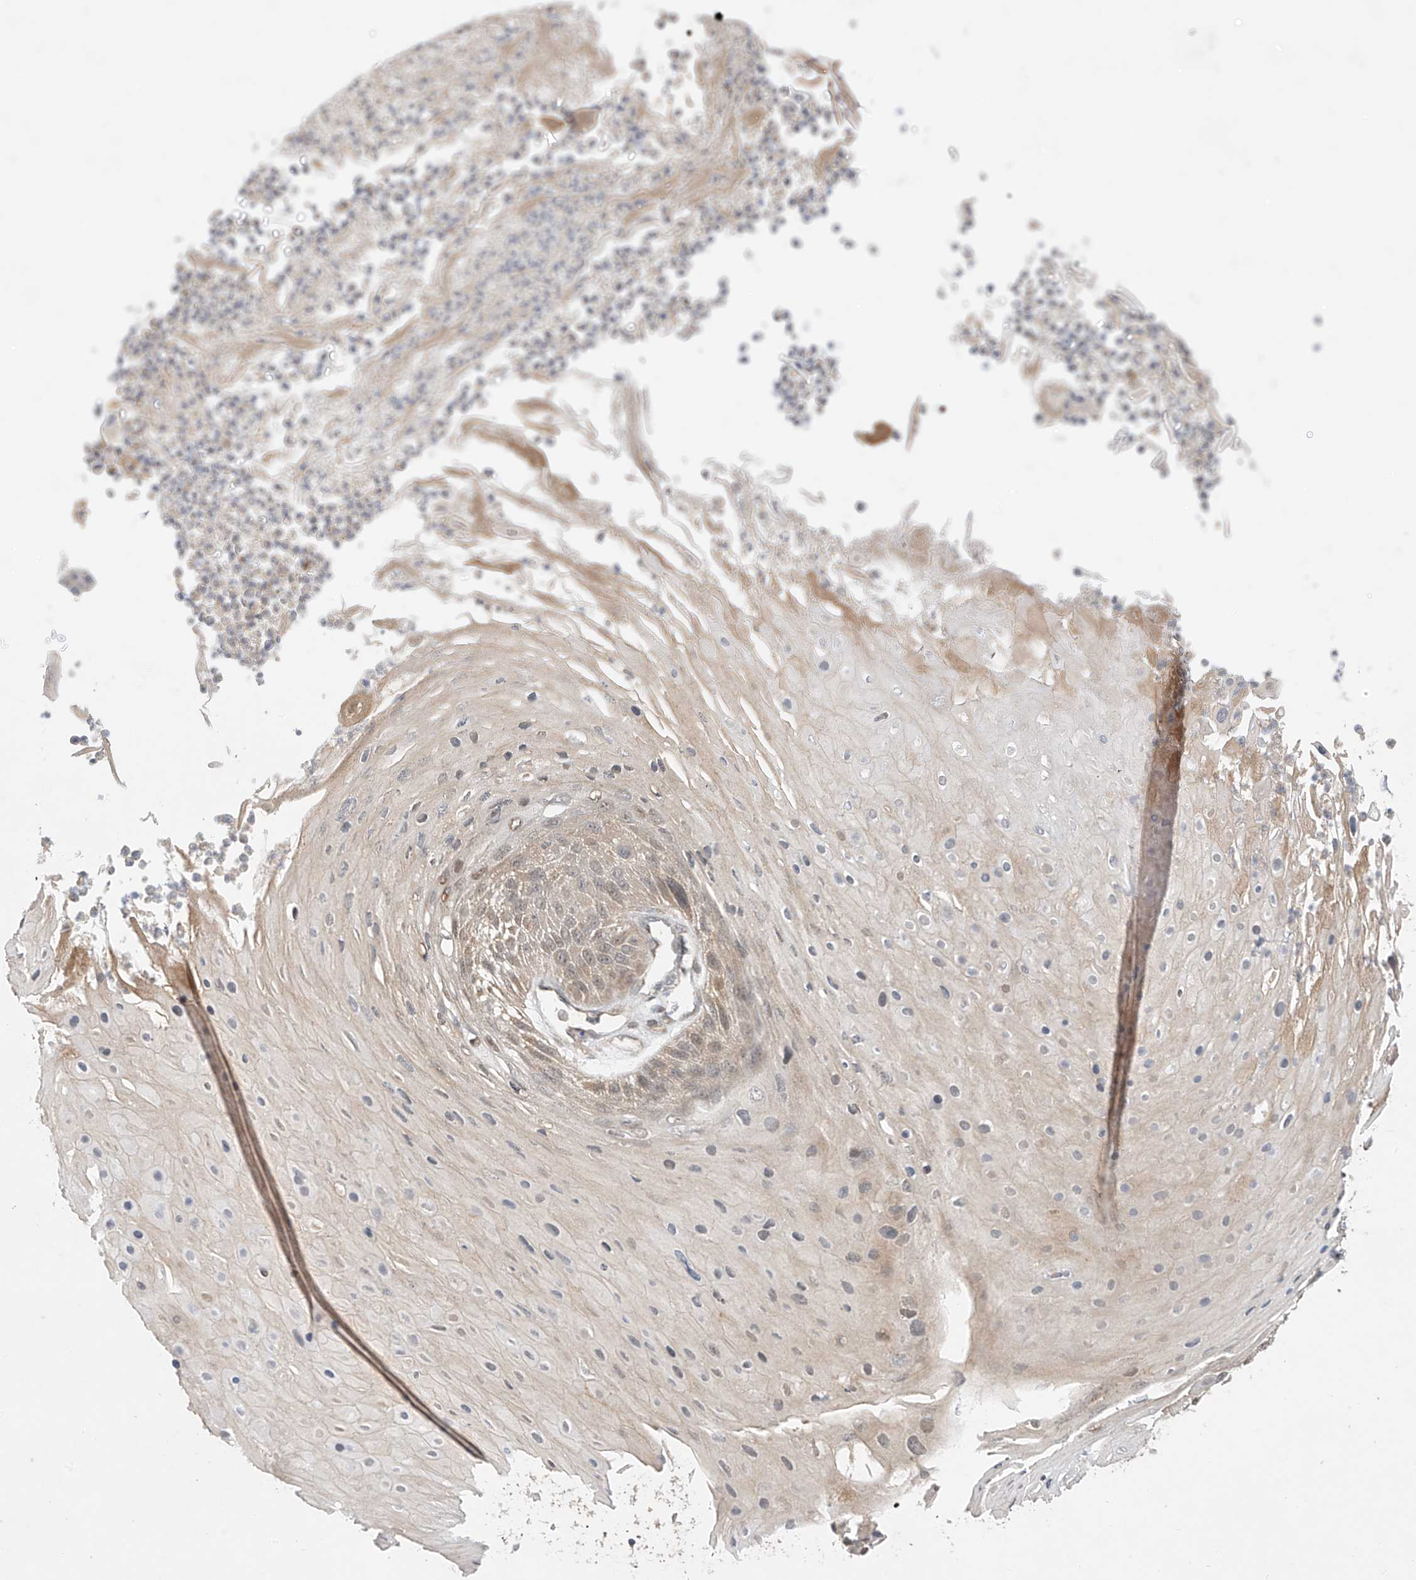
{"staining": {"intensity": "weak", "quantity": "<25%", "location": "cytoplasmic/membranous,nuclear"}, "tissue": "skin cancer", "cell_type": "Tumor cells", "image_type": "cancer", "snomed": [{"axis": "morphology", "description": "Squamous cell carcinoma, NOS"}, {"axis": "topography", "description": "Skin"}], "caption": "Skin squamous cell carcinoma was stained to show a protein in brown. There is no significant positivity in tumor cells.", "gene": "MRTFA", "patient": {"sex": "female", "age": 88}}